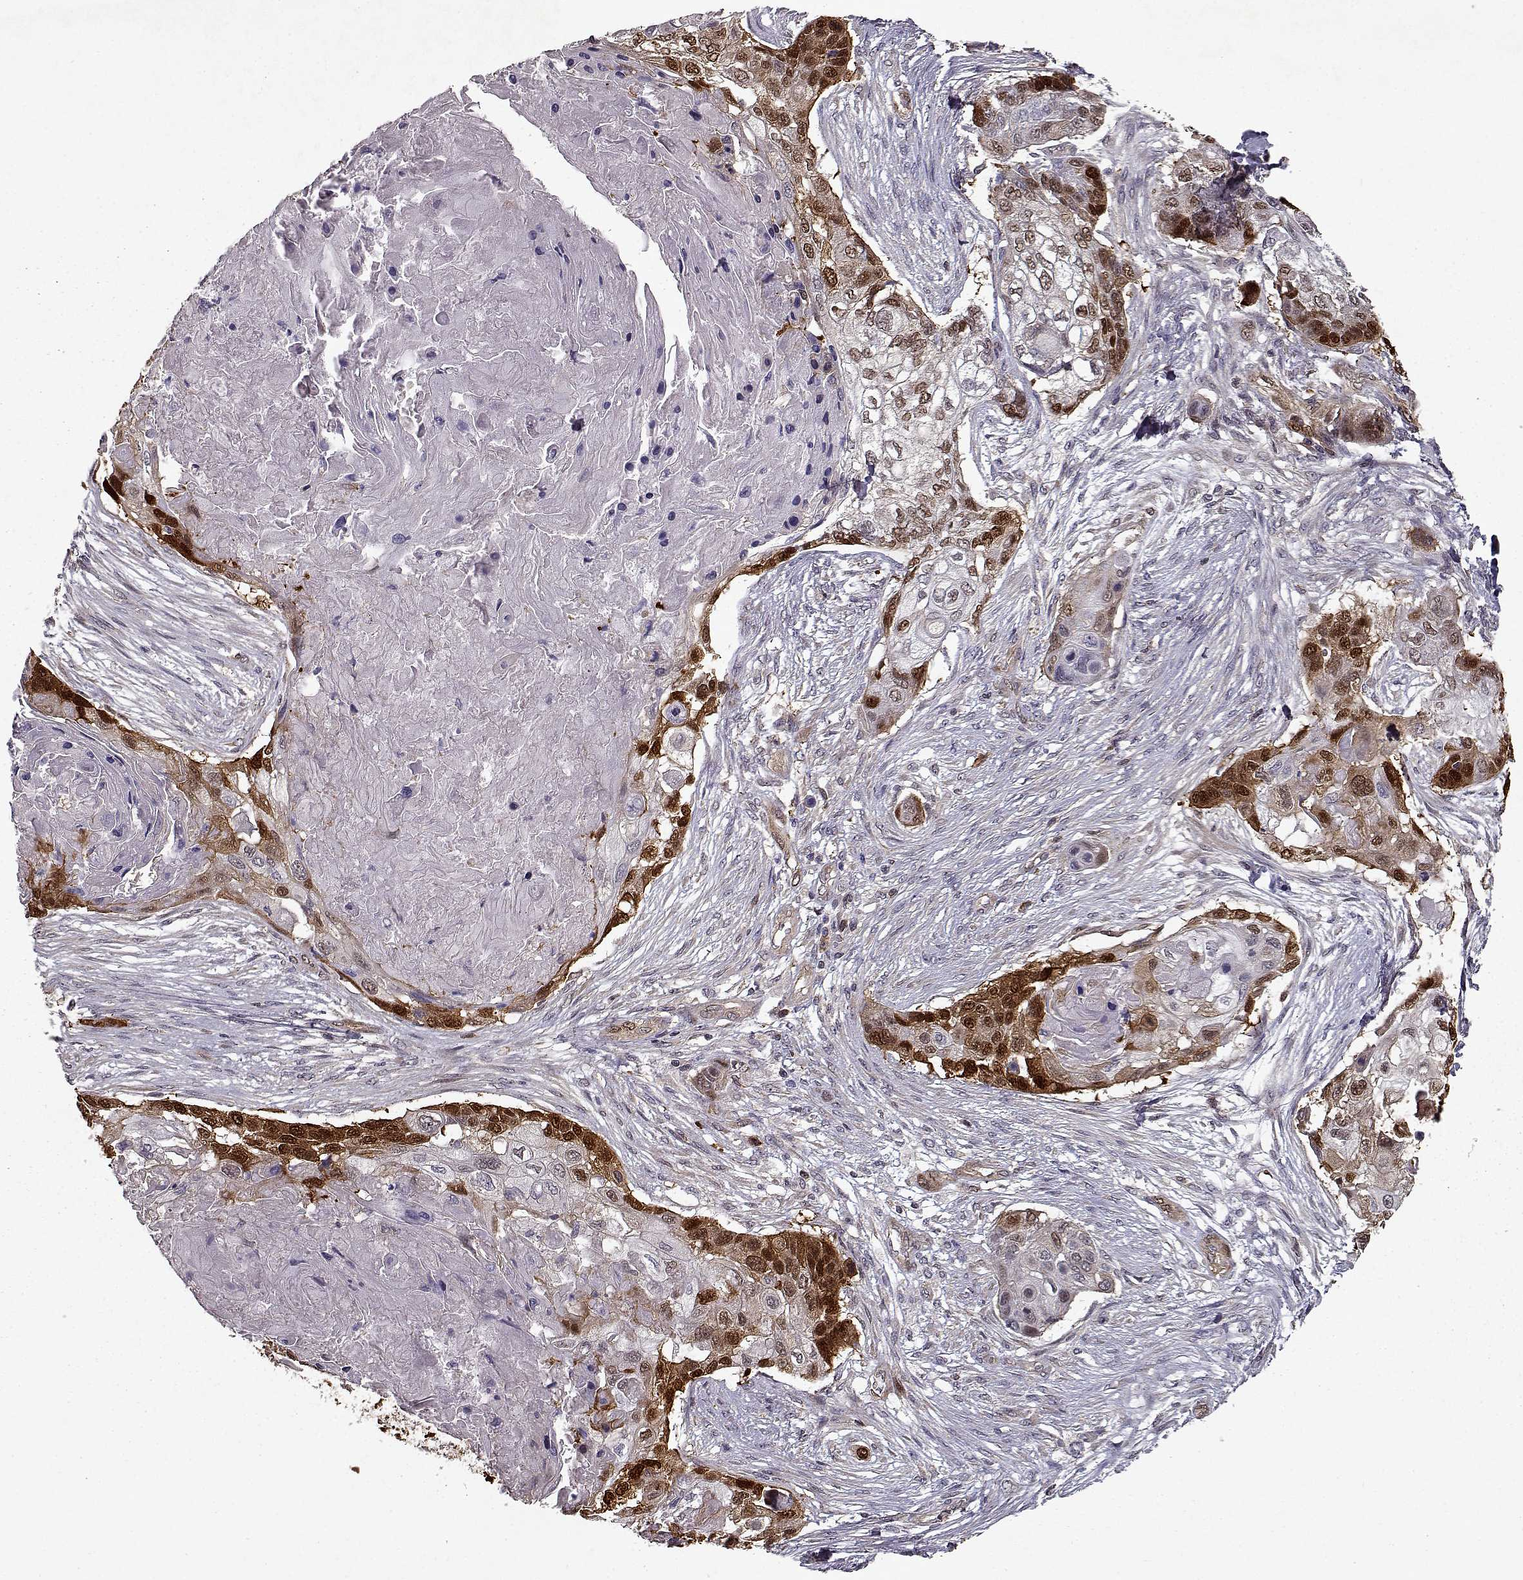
{"staining": {"intensity": "strong", "quantity": ">75%", "location": "cytoplasmic/membranous,nuclear"}, "tissue": "lung cancer", "cell_type": "Tumor cells", "image_type": "cancer", "snomed": [{"axis": "morphology", "description": "Squamous cell carcinoma, NOS"}, {"axis": "topography", "description": "Lung"}], "caption": "Tumor cells reveal high levels of strong cytoplasmic/membranous and nuclear positivity in approximately >75% of cells in human lung cancer (squamous cell carcinoma). (Brightfield microscopy of DAB IHC at high magnification).", "gene": "RANBP1", "patient": {"sex": "male", "age": 69}}